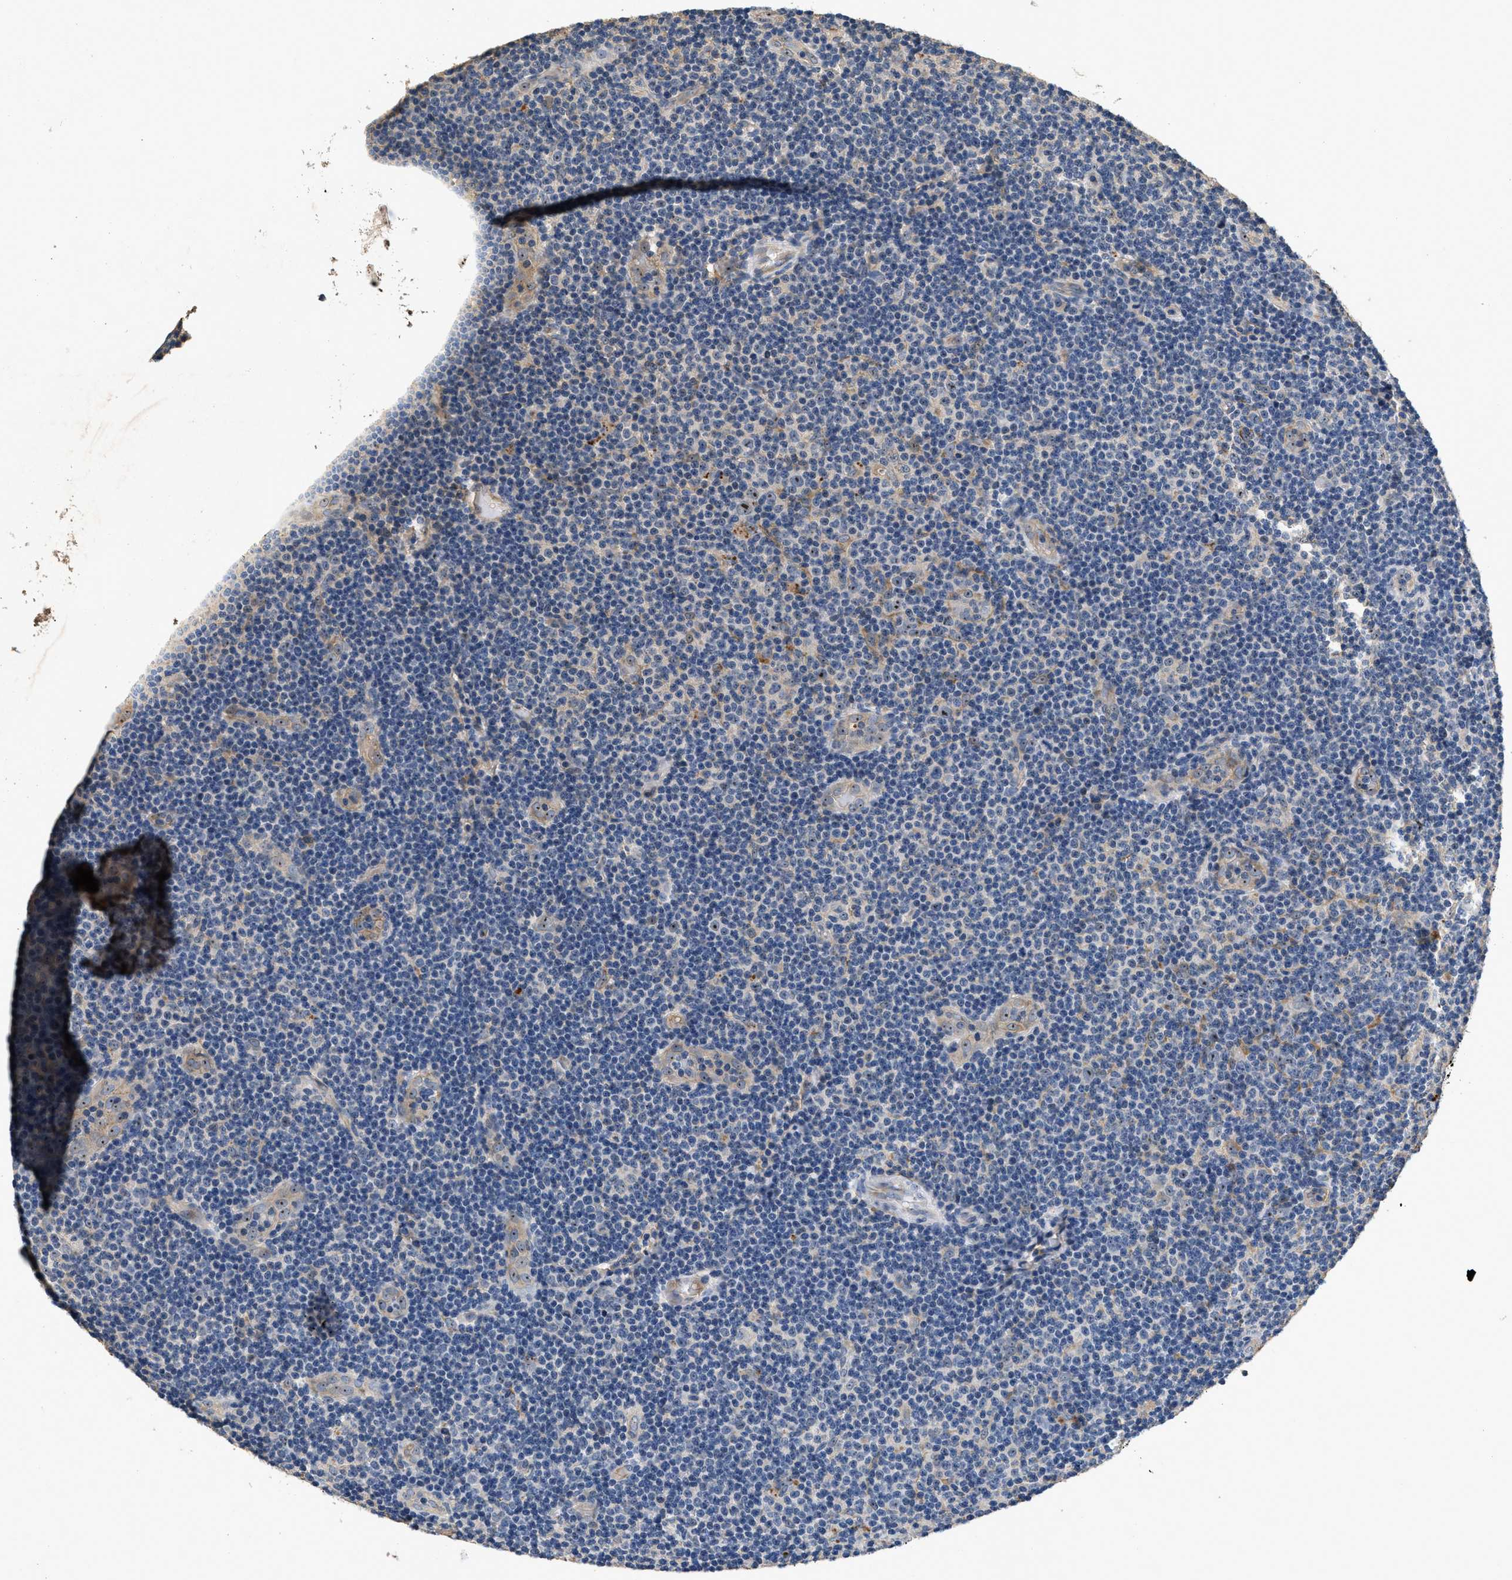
{"staining": {"intensity": "moderate", "quantity": "<25%", "location": "nuclear"}, "tissue": "lymphoma", "cell_type": "Tumor cells", "image_type": "cancer", "snomed": [{"axis": "morphology", "description": "Malignant lymphoma, non-Hodgkin's type, Low grade"}, {"axis": "topography", "description": "Lymph node"}], "caption": "Immunohistochemistry of lymphoma reveals low levels of moderate nuclear staining in about <25% of tumor cells. (IHC, brightfield microscopy, high magnification).", "gene": "OSMR", "patient": {"sex": "male", "age": 83}}